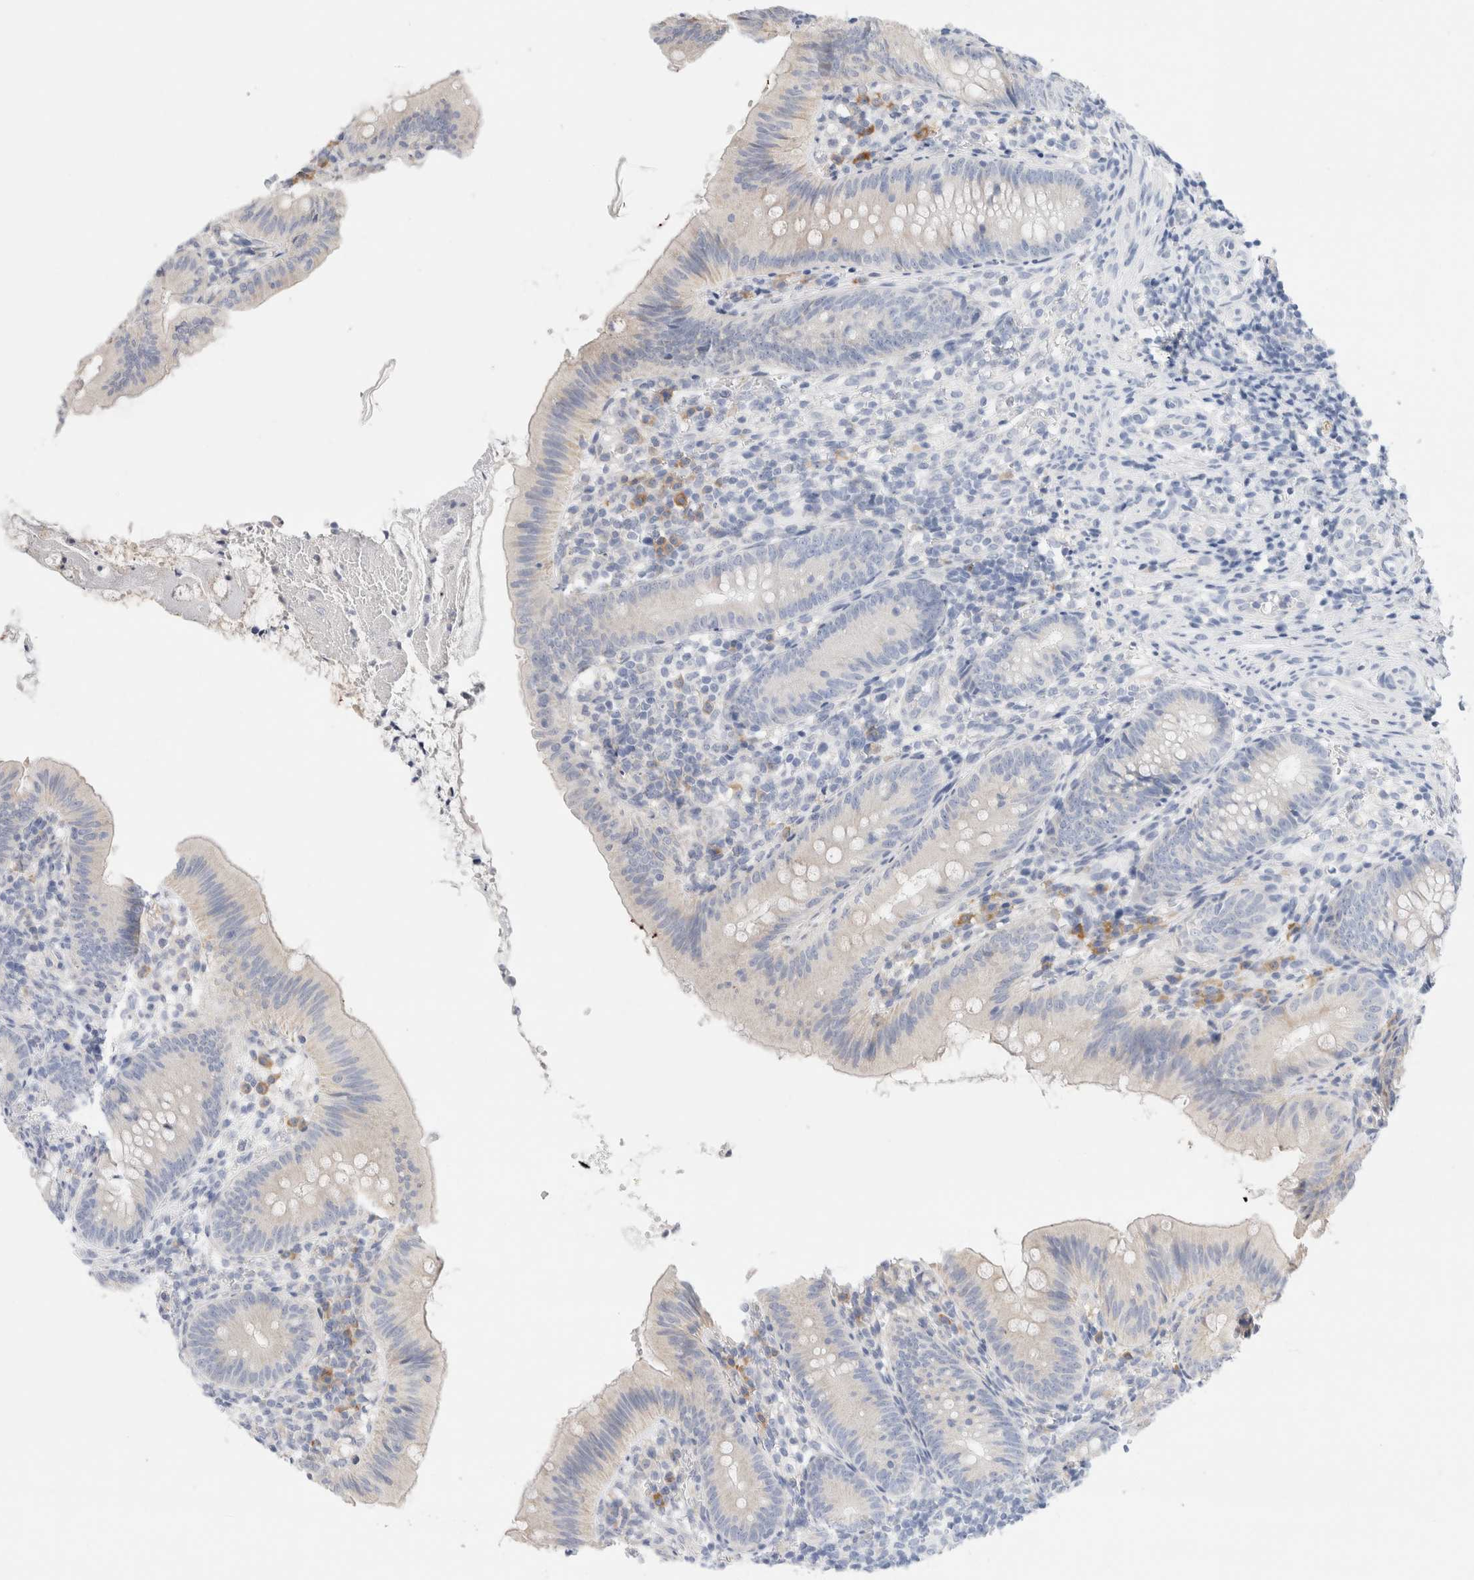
{"staining": {"intensity": "negative", "quantity": "none", "location": "none"}, "tissue": "appendix", "cell_type": "Glandular cells", "image_type": "normal", "snomed": [{"axis": "morphology", "description": "Normal tissue, NOS"}, {"axis": "topography", "description": "Appendix"}], "caption": "Immunohistochemistry micrograph of unremarkable human appendix stained for a protein (brown), which demonstrates no staining in glandular cells. (Stains: DAB immunohistochemistry (IHC) with hematoxylin counter stain, Microscopy: brightfield microscopy at high magnification).", "gene": "GADD45G", "patient": {"sex": "male", "age": 1}}